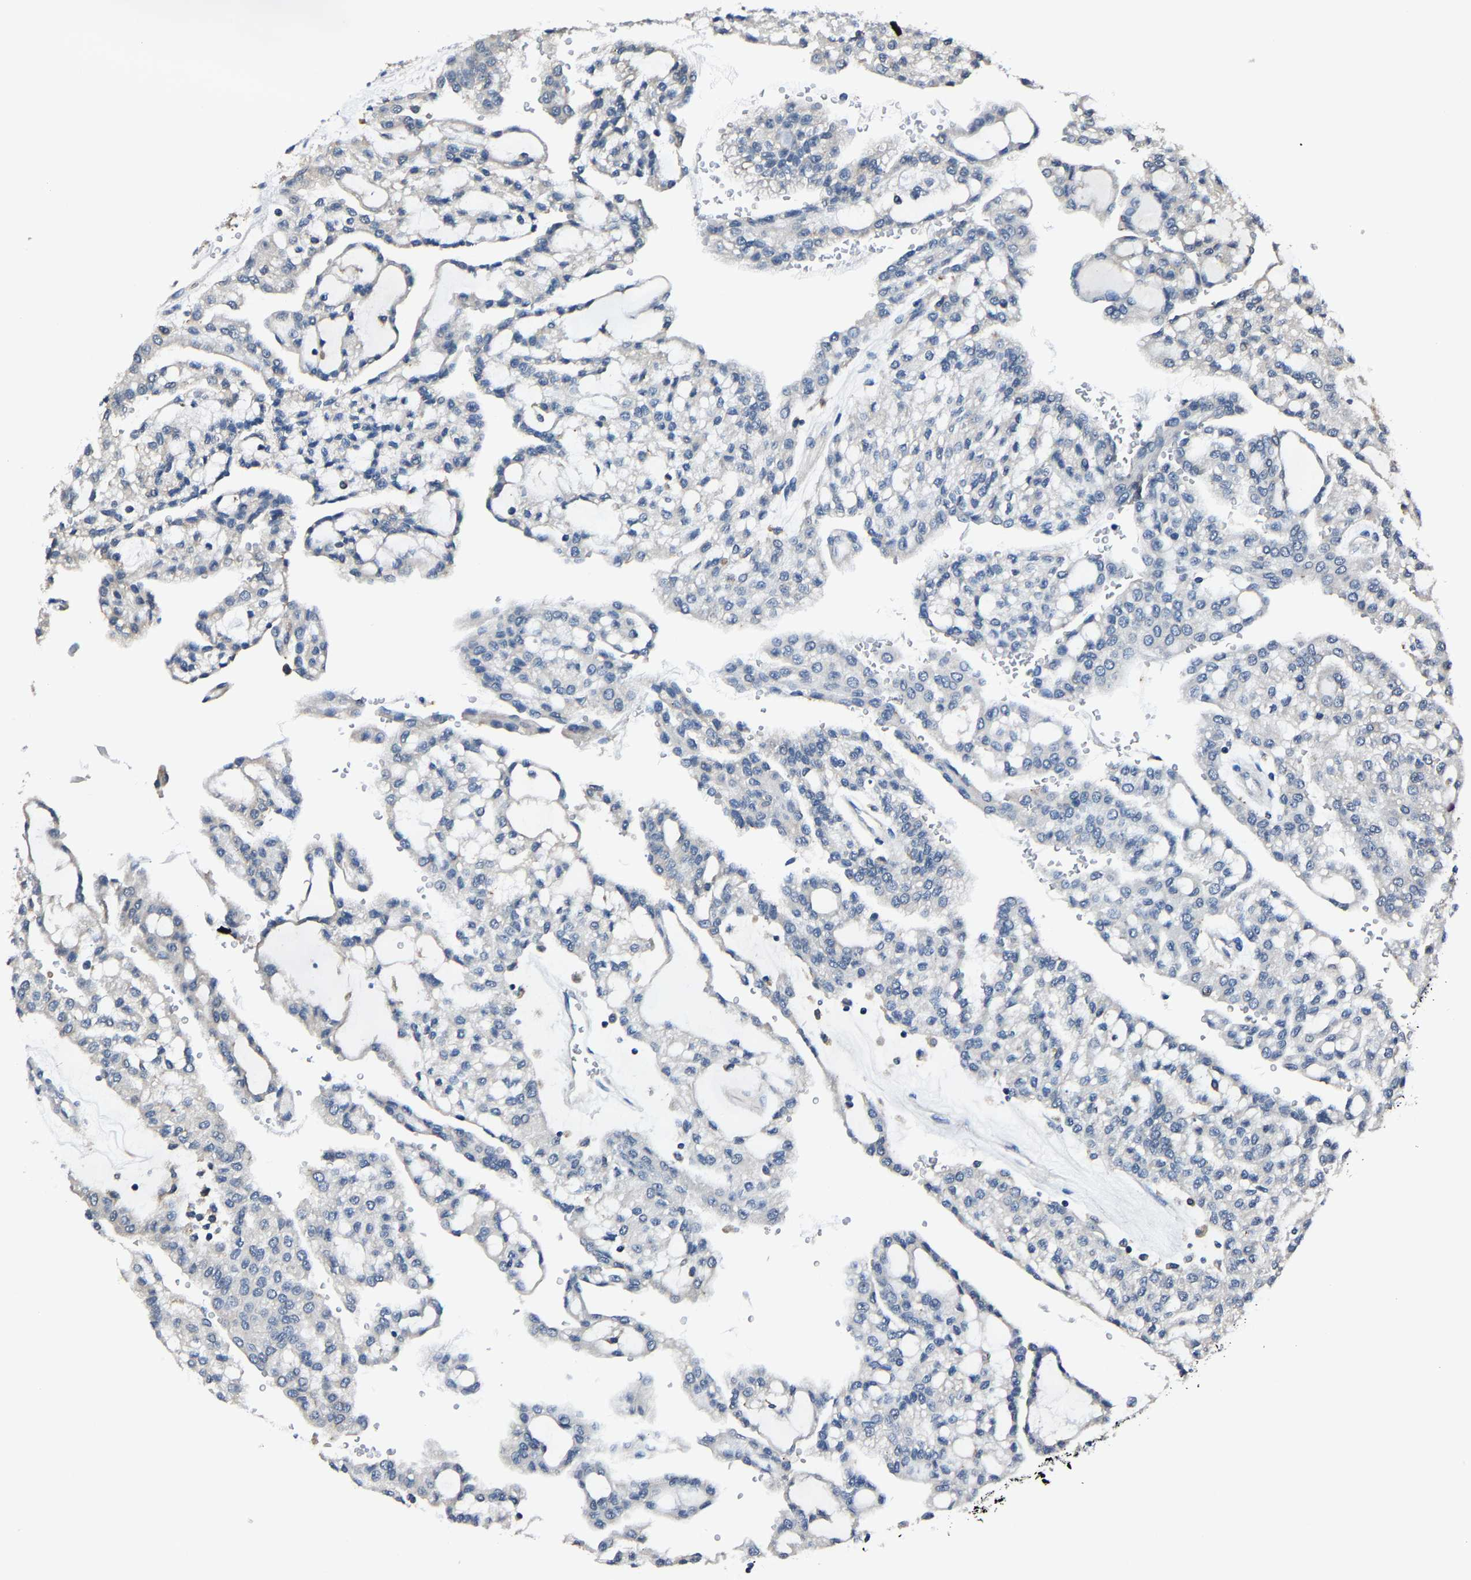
{"staining": {"intensity": "negative", "quantity": "none", "location": "none"}, "tissue": "renal cancer", "cell_type": "Tumor cells", "image_type": "cancer", "snomed": [{"axis": "morphology", "description": "Adenocarcinoma, NOS"}, {"axis": "topography", "description": "Kidney"}], "caption": "Immunohistochemistry (IHC) of human renal adenocarcinoma demonstrates no expression in tumor cells.", "gene": "STRBP", "patient": {"sex": "male", "age": 63}}